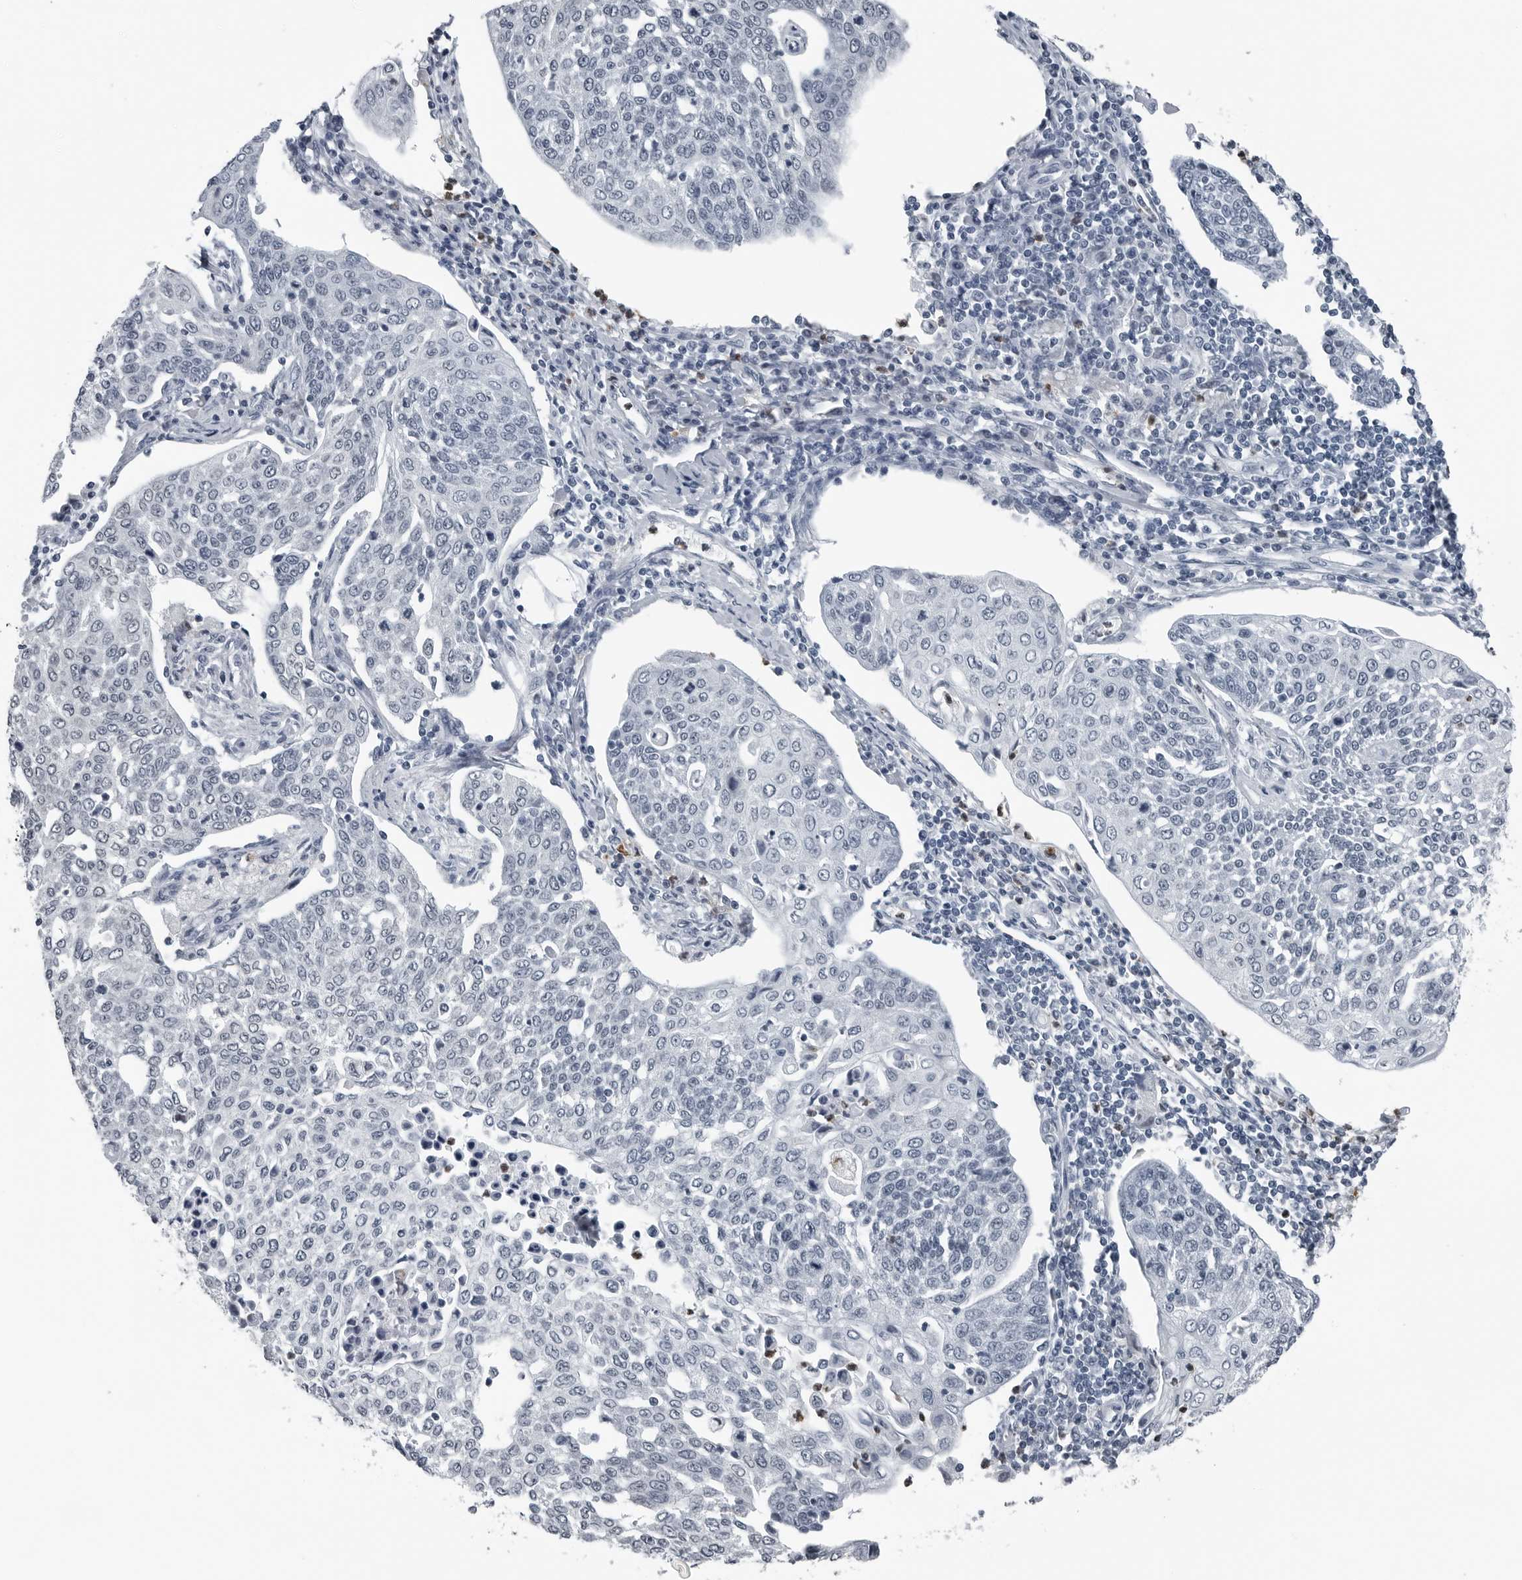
{"staining": {"intensity": "negative", "quantity": "none", "location": "none"}, "tissue": "cervical cancer", "cell_type": "Tumor cells", "image_type": "cancer", "snomed": [{"axis": "morphology", "description": "Squamous cell carcinoma, NOS"}, {"axis": "topography", "description": "Cervix"}], "caption": "DAB (3,3'-diaminobenzidine) immunohistochemical staining of human cervical squamous cell carcinoma demonstrates no significant positivity in tumor cells.", "gene": "AKR1A1", "patient": {"sex": "female", "age": 34}}